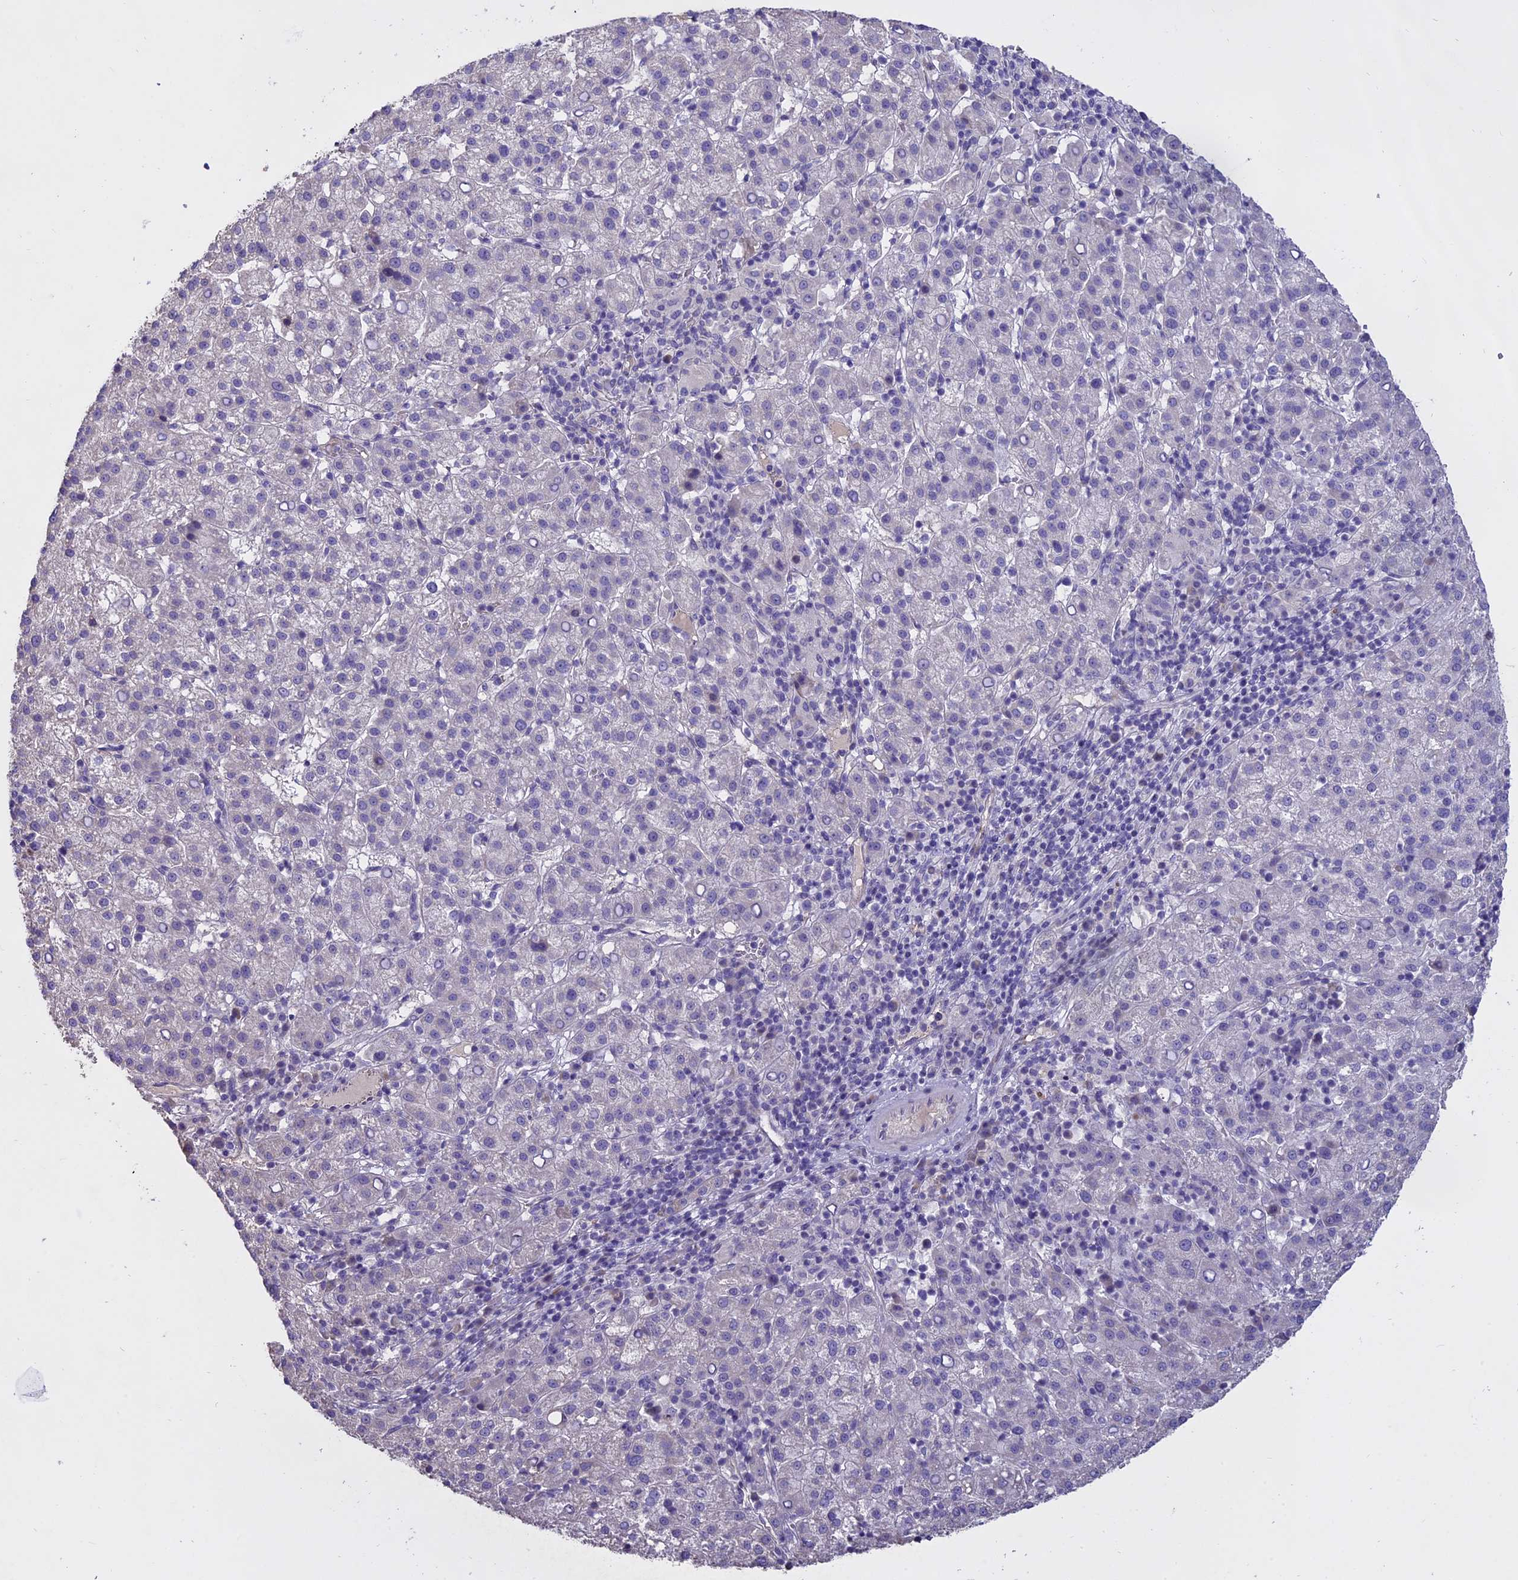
{"staining": {"intensity": "negative", "quantity": "none", "location": "none"}, "tissue": "liver cancer", "cell_type": "Tumor cells", "image_type": "cancer", "snomed": [{"axis": "morphology", "description": "Carcinoma, Hepatocellular, NOS"}, {"axis": "topography", "description": "Liver"}], "caption": "Tumor cells show no significant staining in liver cancer (hepatocellular carcinoma).", "gene": "WFDC2", "patient": {"sex": "female", "age": 58}}